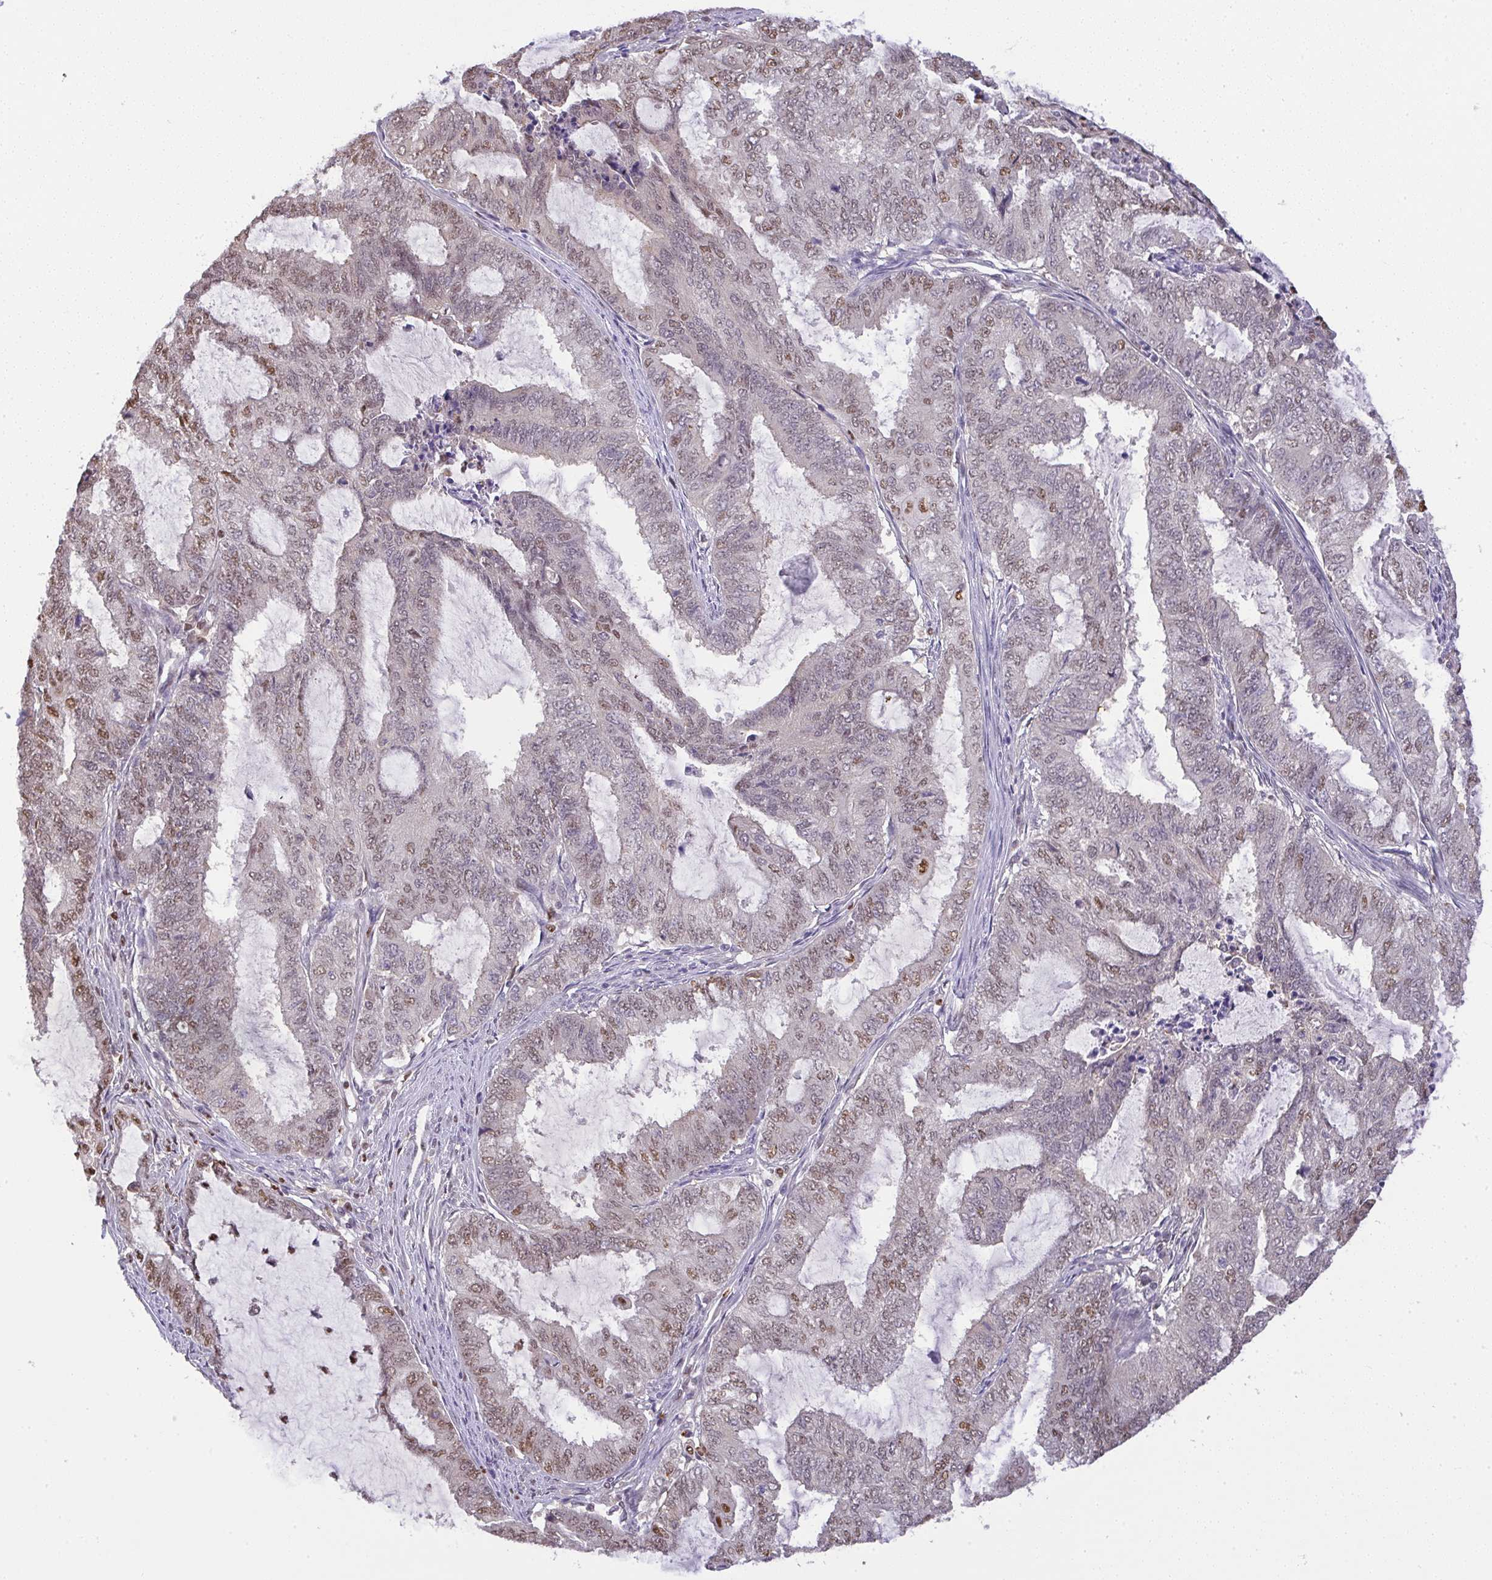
{"staining": {"intensity": "weak", "quantity": "25%-75%", "location": "nuclear"}, "tissue": "endometrial cancer", "cell_type": "Tumor cells", "image_type": "cancer", "snomed": [{"axis": "morphology", "description": "Adenocarcinoma, NOS"}, {"axis": "topography", "description": "Endometrium"}], "caption": "Protein staining reveals weak nuclear positivity in approximately 25%-75% of tumor cells in endometrial cancer.", "gene": "BBX", "patient": {"sex": "female", "age": 51}}